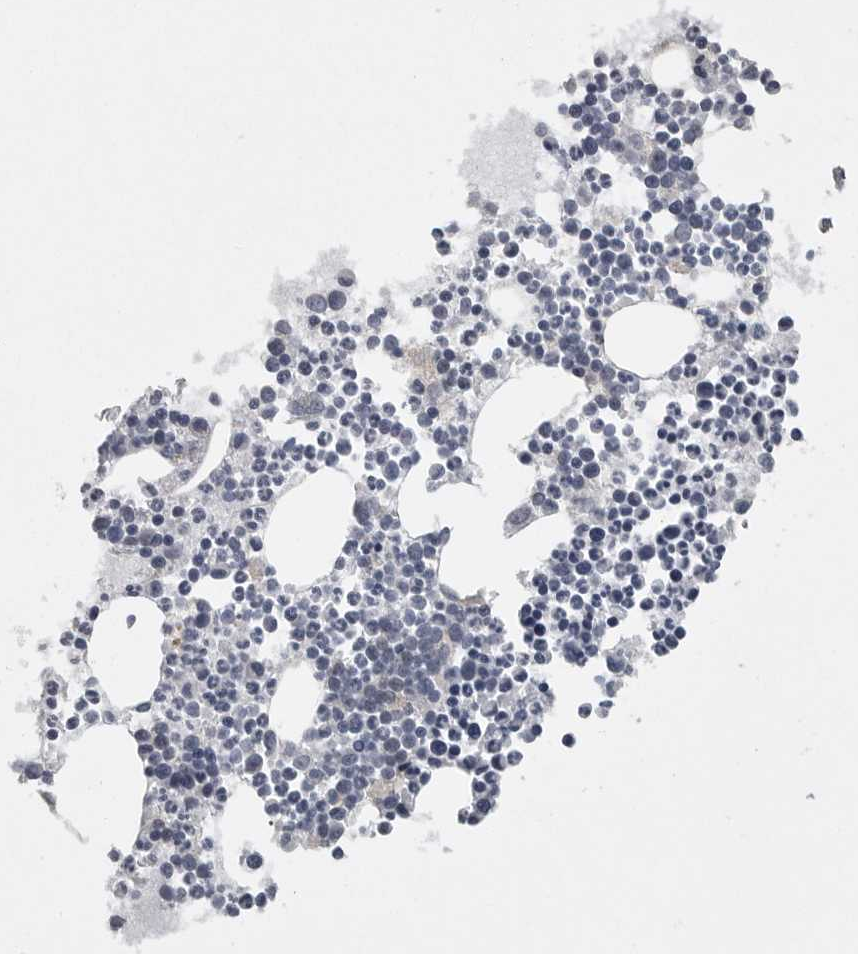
{"staining": {"intensity": "negative", "quantity": "none", "location": "none"}, "tissue": "bone marrow", "cell_type": "Hematopoietic cells", "image_type": "normal", "snomed": [{"axis": "morphology", "description": "Normal tissue, NOS"}, {"axis": "morphology", "description": "Inflammation, NOS"}, {"axis": "topography", "description": "Bone marrow"}], "caption": "The IHC micrograph has no significant staining in hematopoietic cells of bone marrow. (DAB (3,3'-diaminobenzidine) IHC visualized using brightfield microscopy, high magnification).", "gene": "PHF13", "patient": {"sex": "male", "age": 46}}